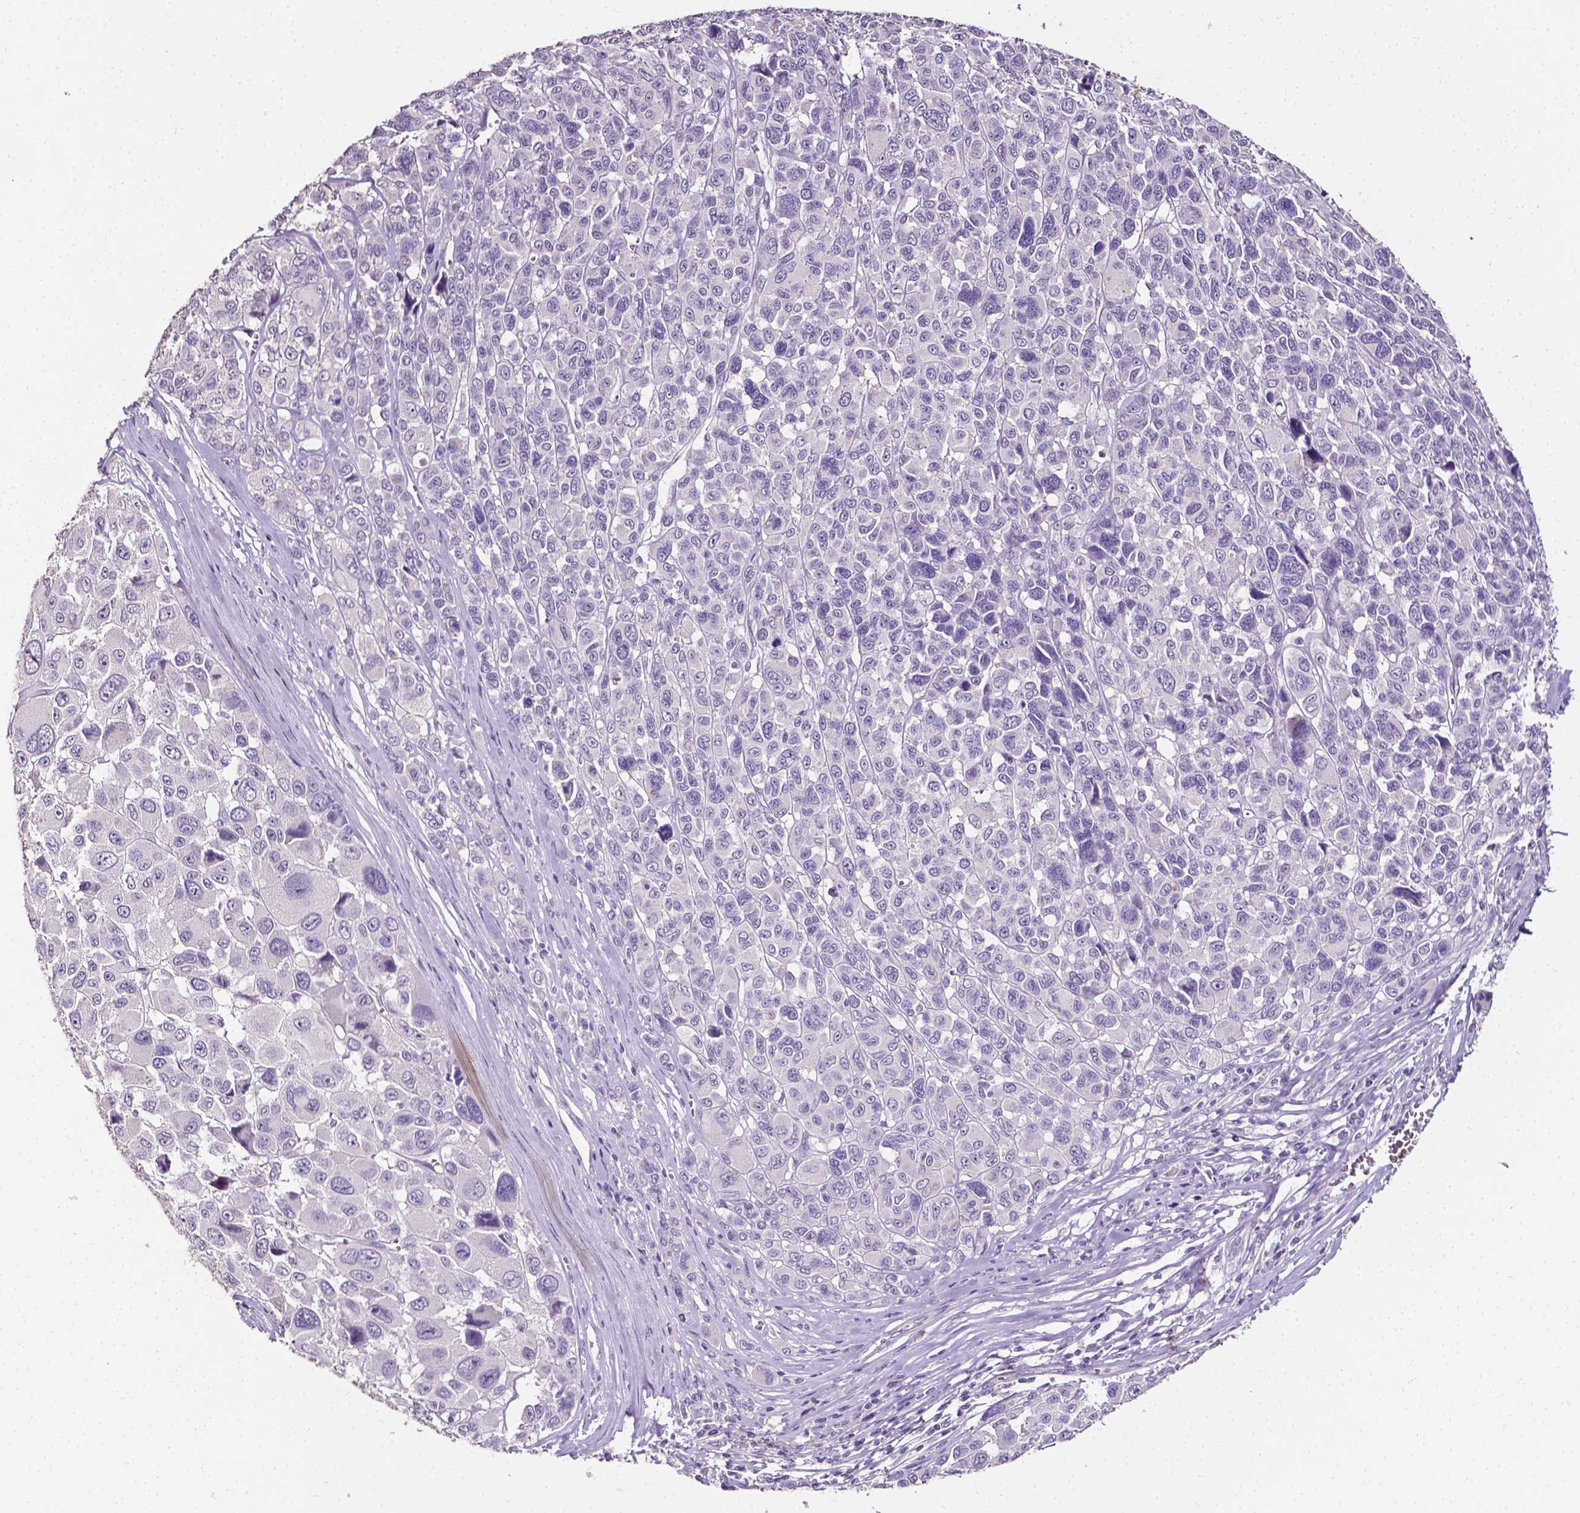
{"staining": {"intensity": "negative", "quantity": "none", "location": "none"}, "tissue": "melanoma", "cell_type": "Tumor cells", "image_type": "cancer", "snomed": [{"axis": "morphology", "description": "Malignant melanoma, NOS"}, {"axis": "topography", "description": "Skin"}], "caption": "IHC histopathology image of neoplastic tissue: melanoma stained with DAB displays no significant protein expression in tumor cells.", "gene": "PSAT1", "patient": {"sex": "female", "age": 66}}